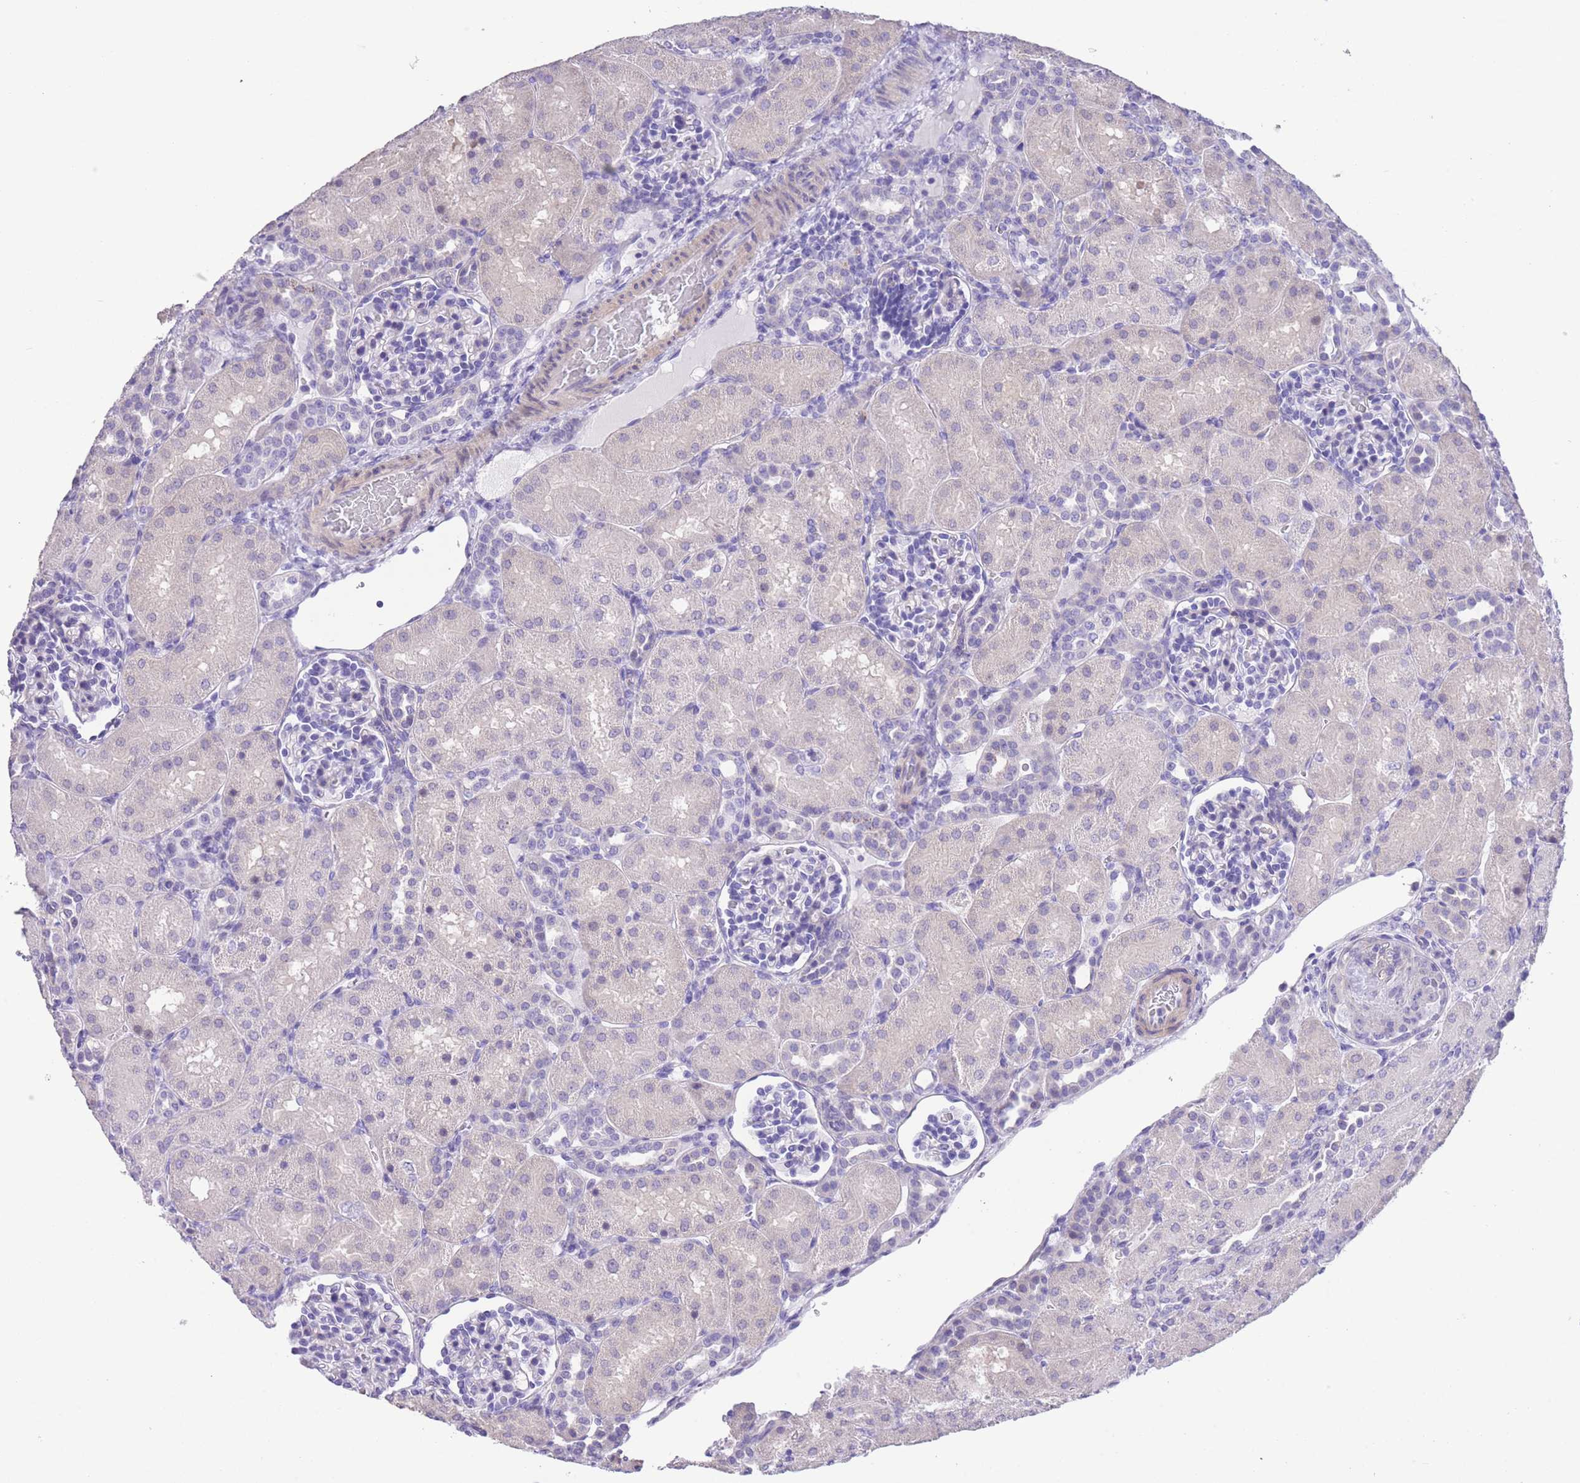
{"staining": {"intensity": "negative", "quantity": "none", "location": "none"}, "tissue": "kidney", "cell_type": "Cells in glomeruli", "image_type": "normal", "snomed": [{"axis": "morphology", "description": "Normal tissue, NOS"}, {"axis": "topography", "description": "Kidney"}], "caption": "The image exhibits no staining of cells in glomeruli in unremarkable kidney.", "gene": "RAI2", "patient": {"sex": "male", "age": 1}}